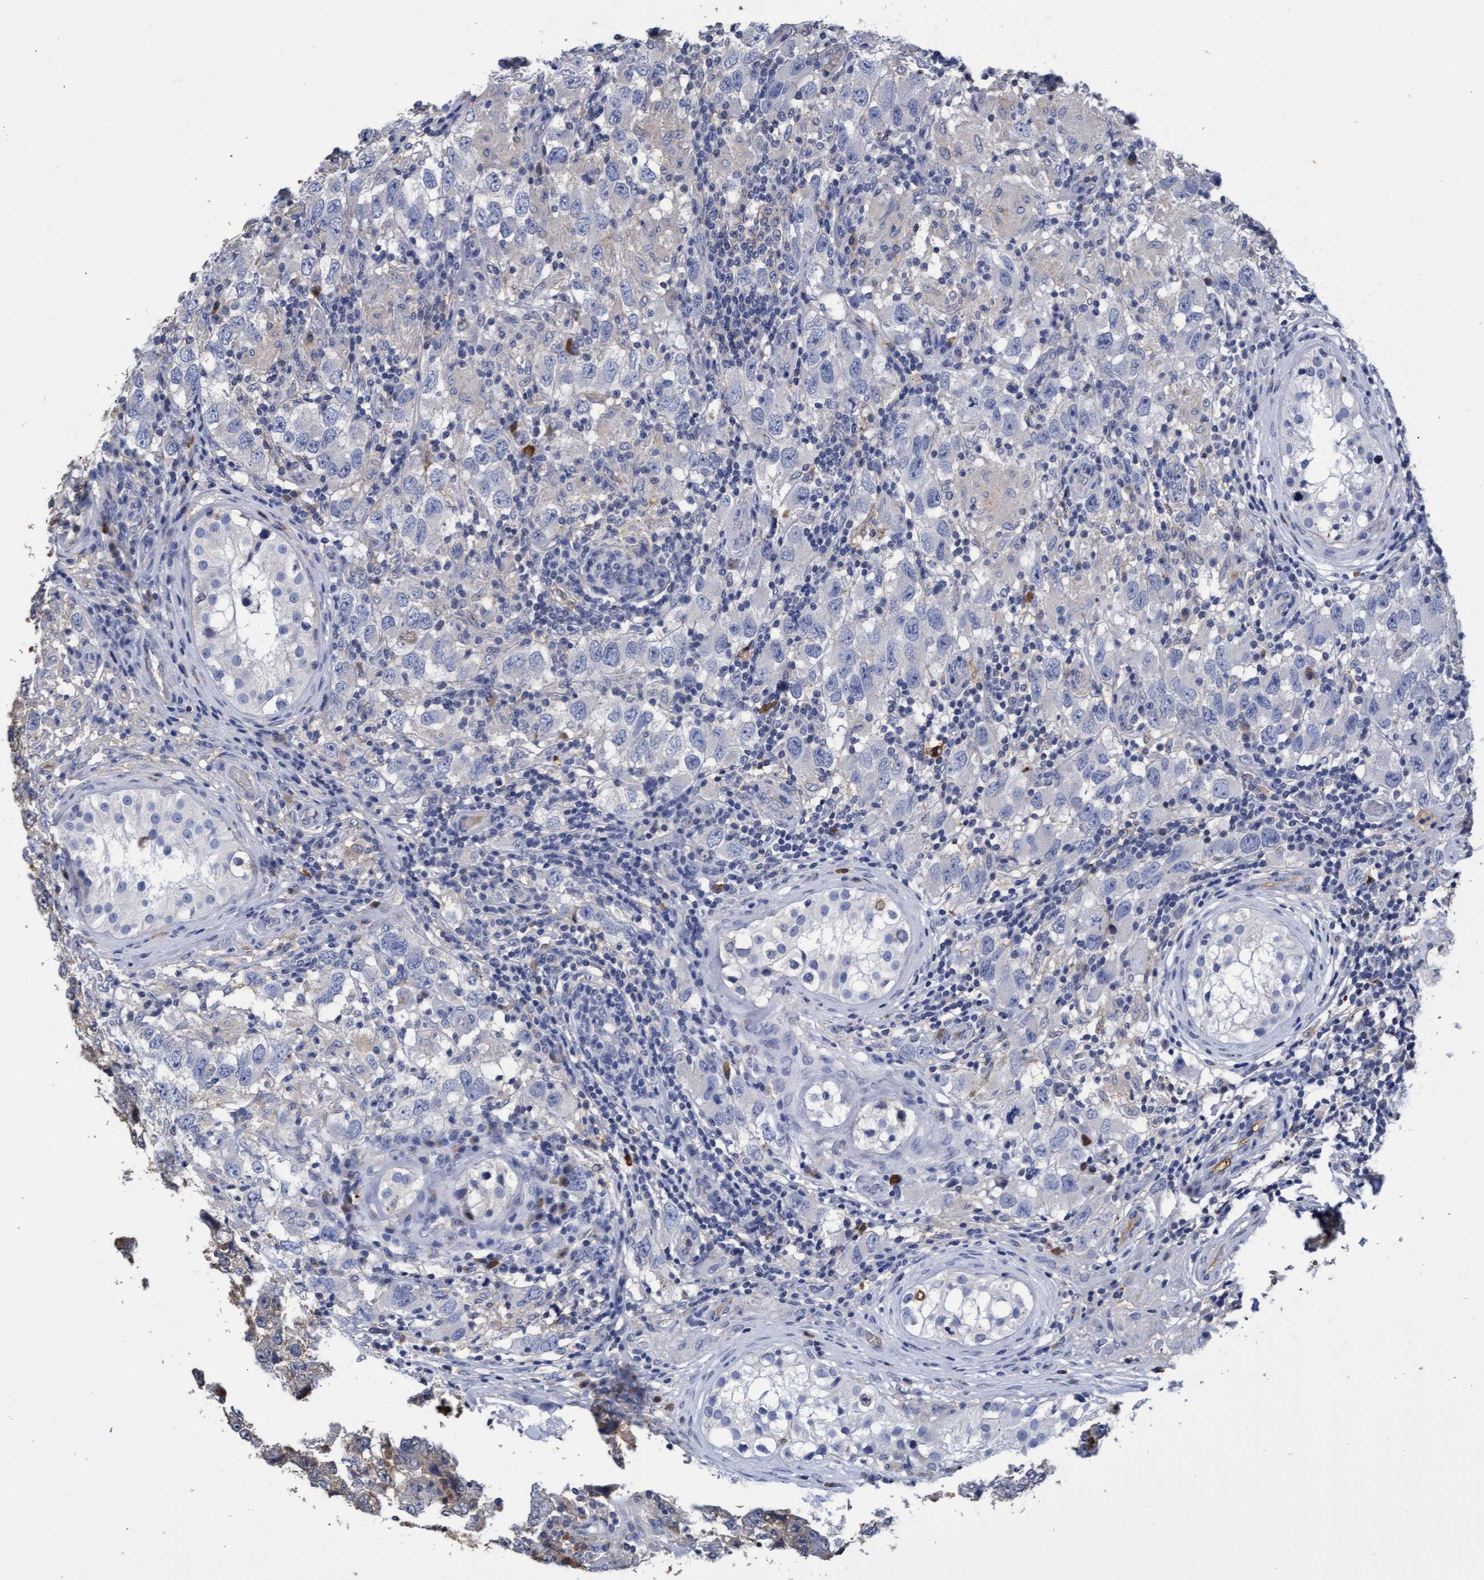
{"staining": {"intensity": "negative", "quantity": "none", "location": "none"}, "tissue": "testis cancer", "cell_type": "Tumor cells", "image_type": "cancer", "snomed": [{"axis": "morphology", "description": "Carcinoma, Embryonal, NOS"}, {"axis": "topography", "description": "Testis"}], "caption": "Immunohistochemistry image of neoplastic tissue: testis cancer stained with DAB (3,3'-diaminobenzidine) shows no significant protein staining in tumor cells.", "gene": "GPR39", "patient": {"sex": "male", "age": 21}}